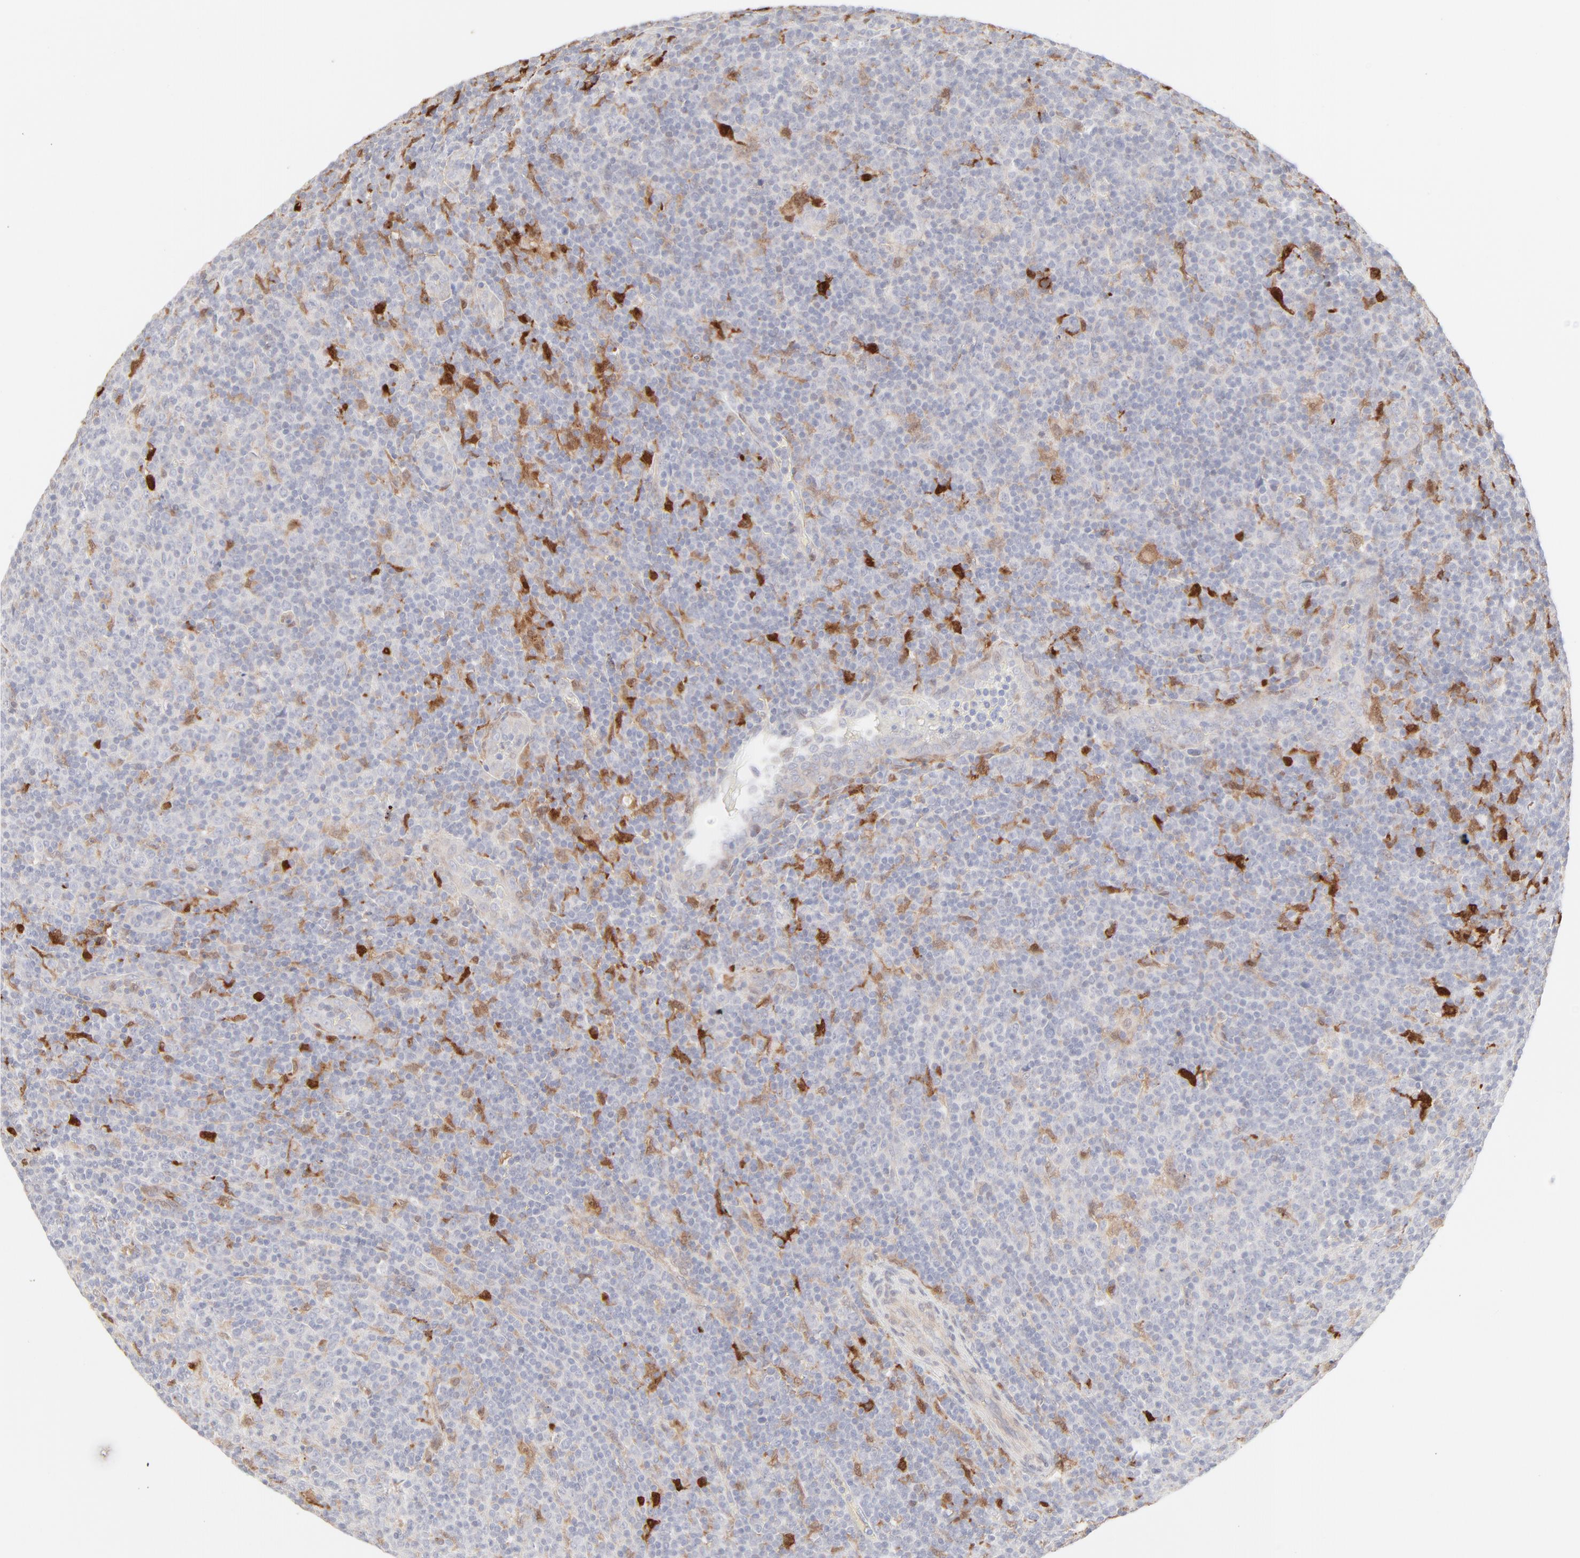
{"staining": {"intensity": "negative", "quantity": "none", "location": "none"}, "tissue": "lymphoma", "cell_type": "Tumor cells", "image_type": "cancer", "snomed": [{"axis": "morphology", "description": "Malignant lymphoma, non-Hodgkin's type, Low grade"}, {"axis": "topography", "description": "Lymph node"}], "caption": "There is no significant positivity in tumor cells of lymphoma.", "gene": "LGALS2", "patient": {"sex": "male", "age": 70}}